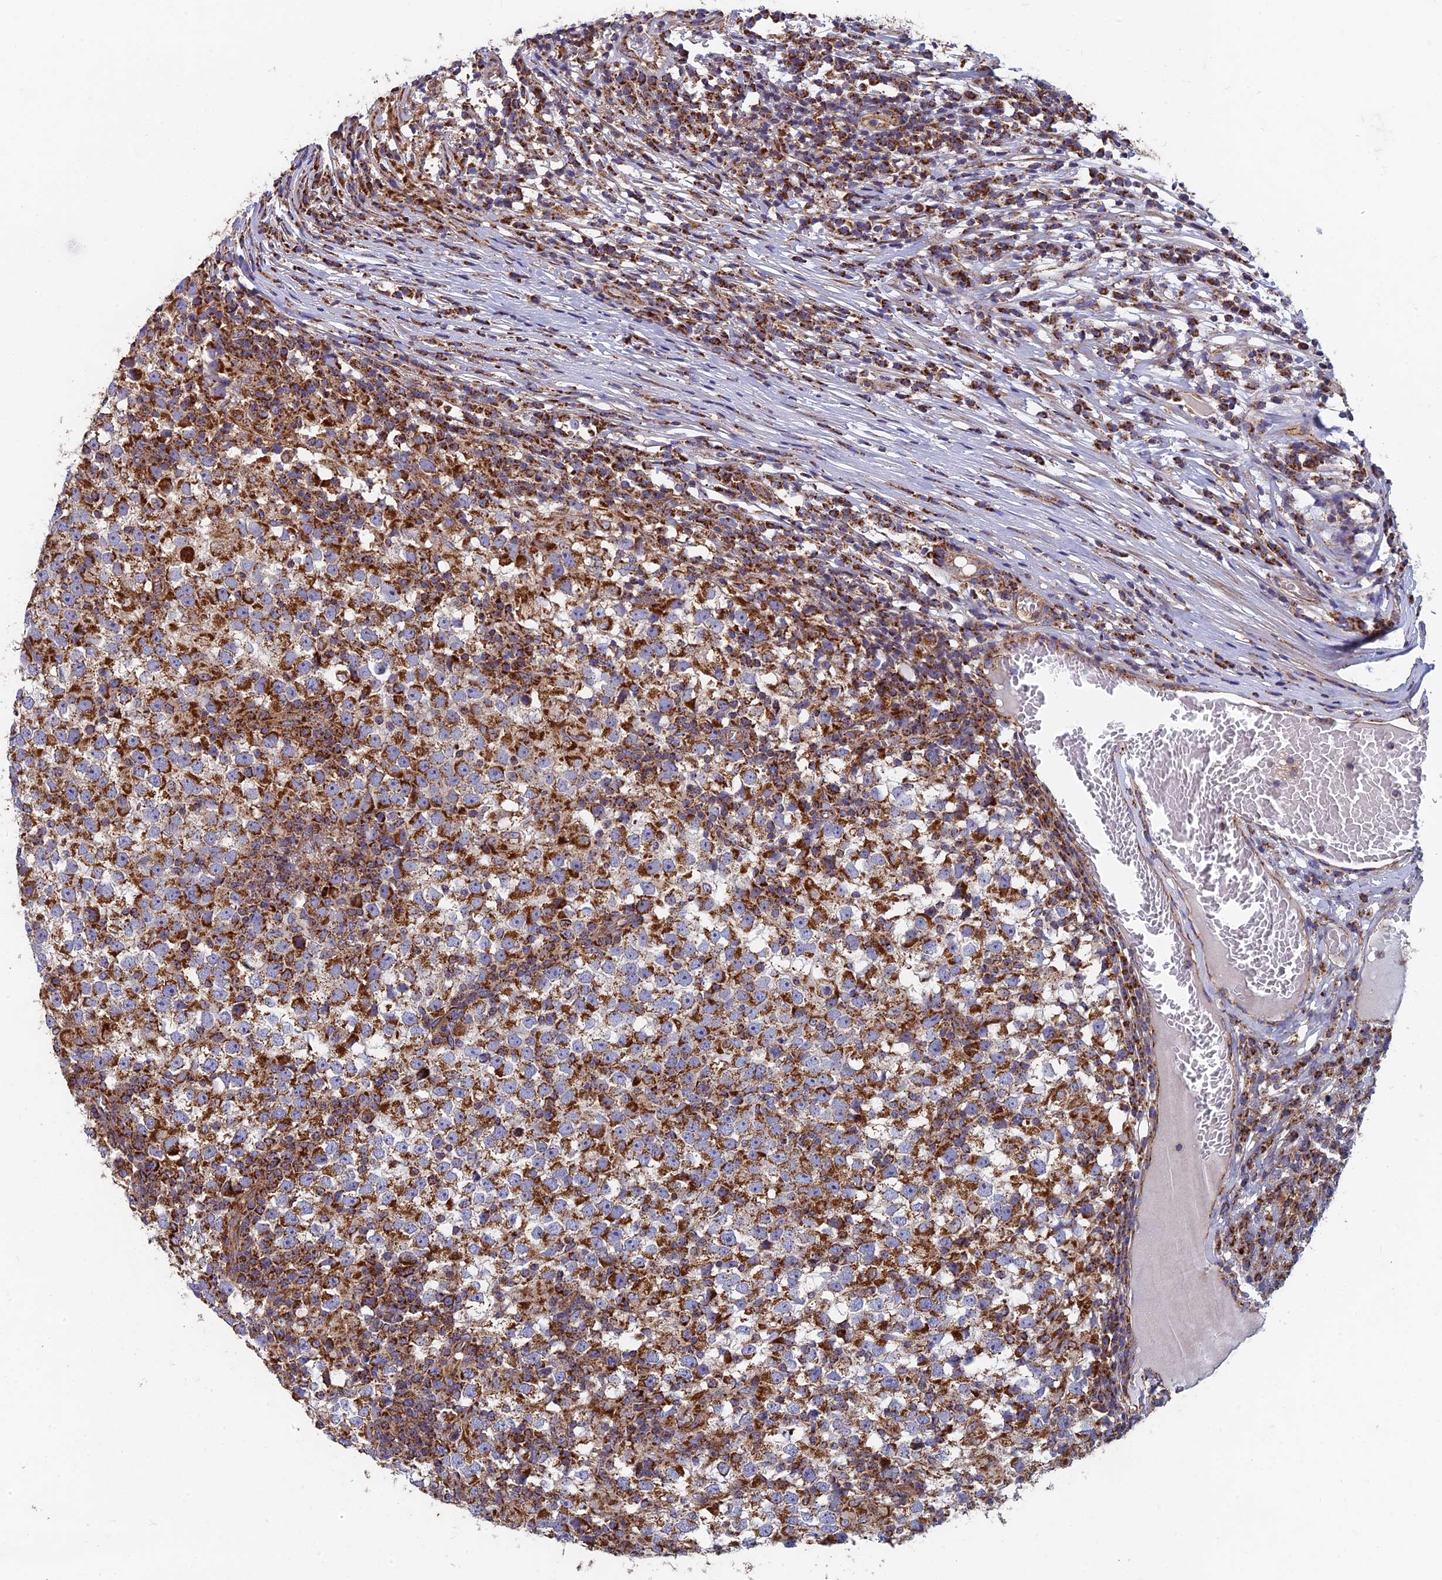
{"staining": {"intensity": "strong", "quantity": ">75%", "location": "cytoplasmic/membranous"}, "tissue": "testis cancer", "cell_type": "Tumor cells", "image_type": "cancer", "snomed": [{"axis": "morphology", "description": "Seminoma, NOS"}, {"axis": "topography", "description": "Testis"}], "caption": "An image of testis cancer (seminoma) stained for a protein exhibits strong cytoplasmic/membranous brown staining in tumor cells. The staining was performed using DAB (3,3'-diaminobenzidine), with brown indicating positive protein expression. Nuclei are stained blue with hematoxylin.", "gene": "MRPS9", "patient": {"sex": "male", "age": 65}}